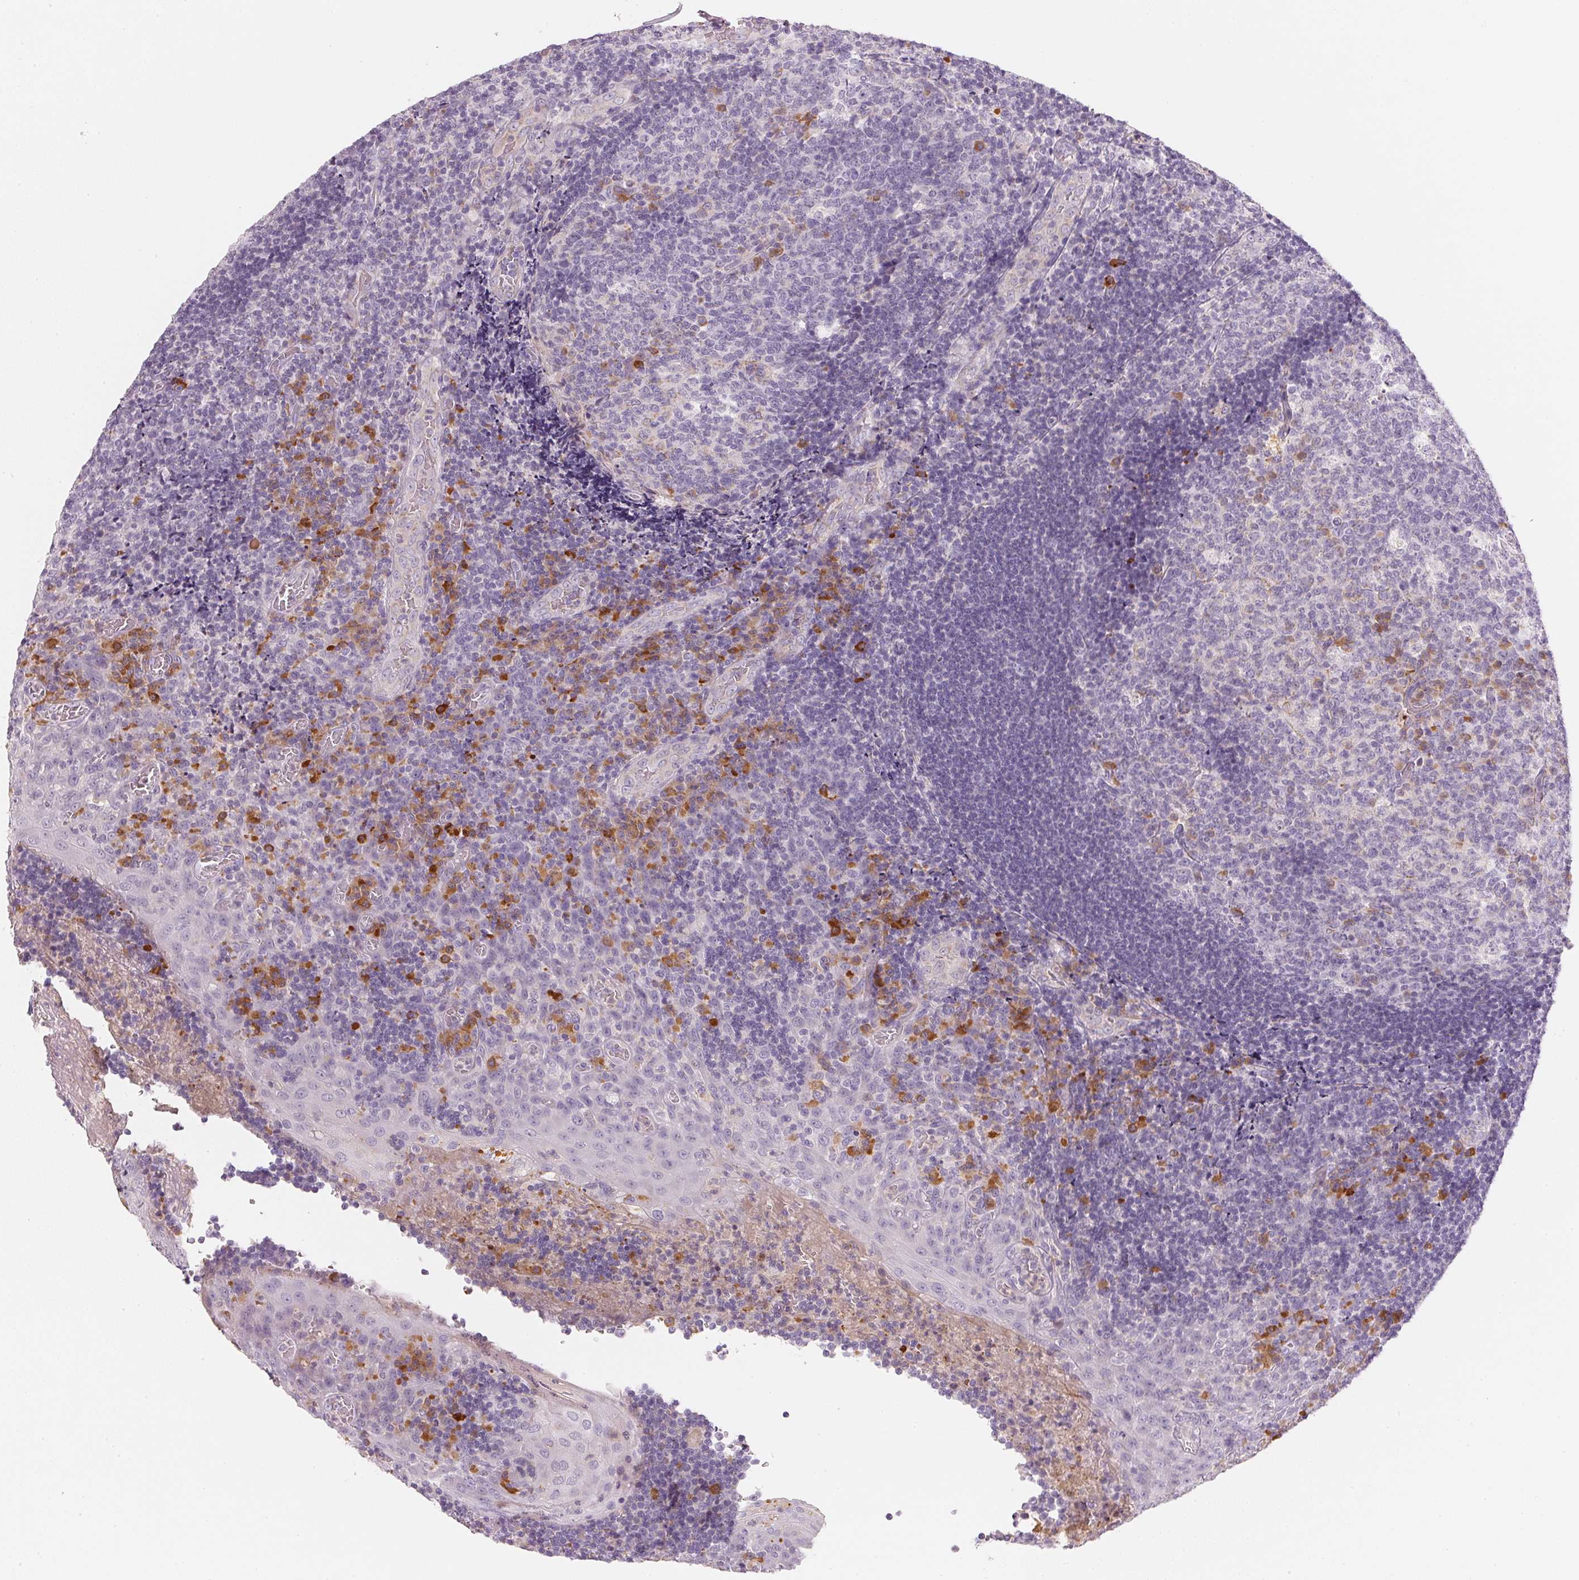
{"staining": {"intensity": "moderate", "quantity": "<25%", "location": "cytoplasmic/membranous"}, "tissue": "tonsil", "cell_type": "Germinal center cells", "image_type": "normal", "snomed": [{"axis": "morphology", "description": "Normal tissue, NOS"}, {"axis": "topography", "description": "Tonsil"}], "caption": "There is low levels of moderate cytoplasmic/membranous staining in germinal center cells of normal tonsil, as demonstrated by immunohistochemical staining (brown color).", "gene": "RMDN2", "patient": {"sex": "male", "age": 17}}